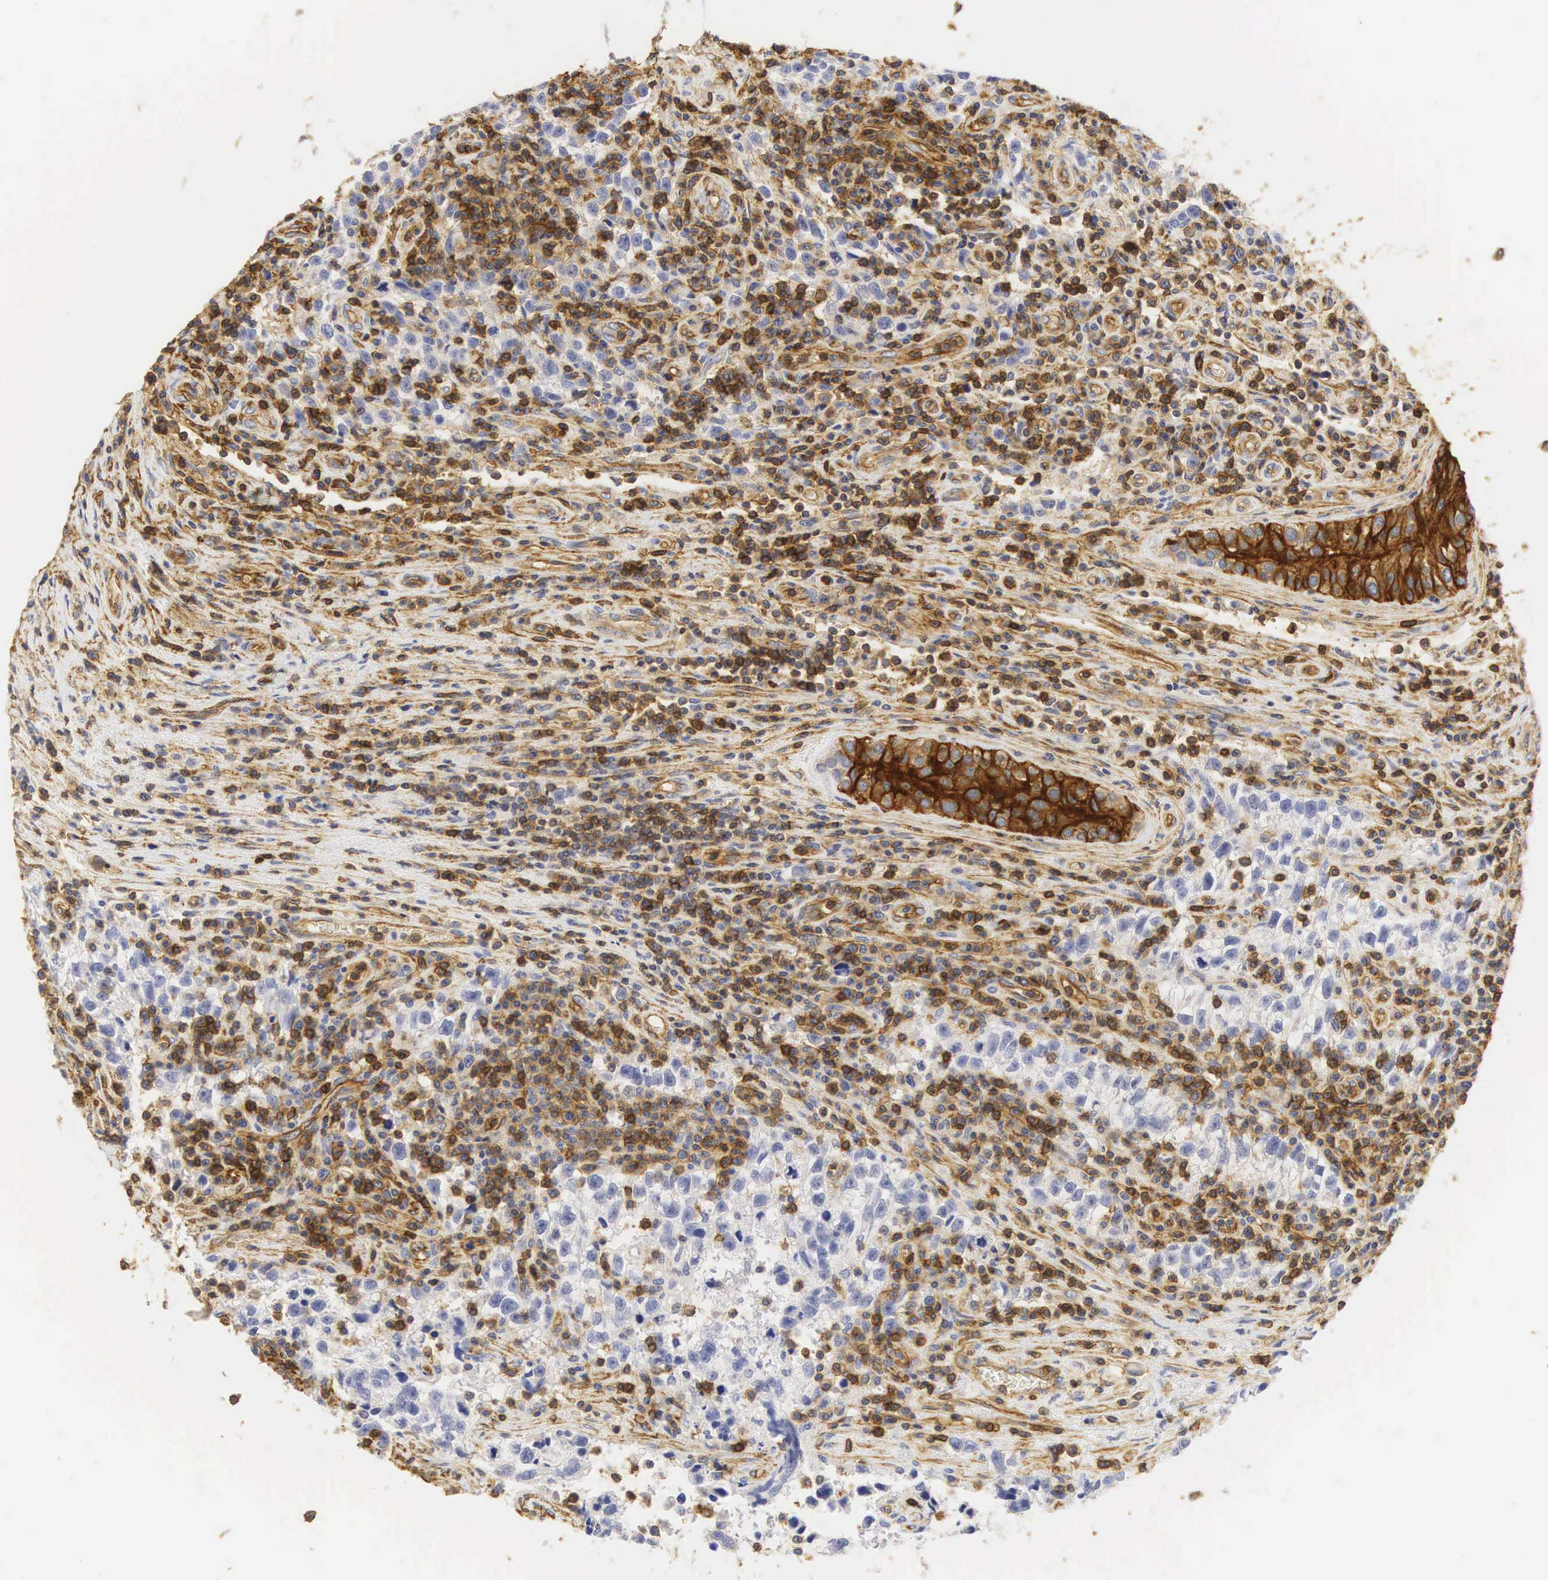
{"staining": {"intensity": "moderate", "quantity": "25%-75%", "location": "cytoplasmic/membranous"}, "tissue": "testis cancer", "cell_type": "Tumor cells", "image_type": "cancer", "snomed": [{"axis": "morphology", "description": "Seminoma, NOS"}, {"axis": "topography", "description": "Testis"}], "caption": "Testis seminoma tissue reveals moderate cytoplasmic/membranous staining in about 25%-75% of tumor cells, visualized by immunohistochemistry.", "gene": "CD99", "patient": {"sex": "male", "age": 38}}